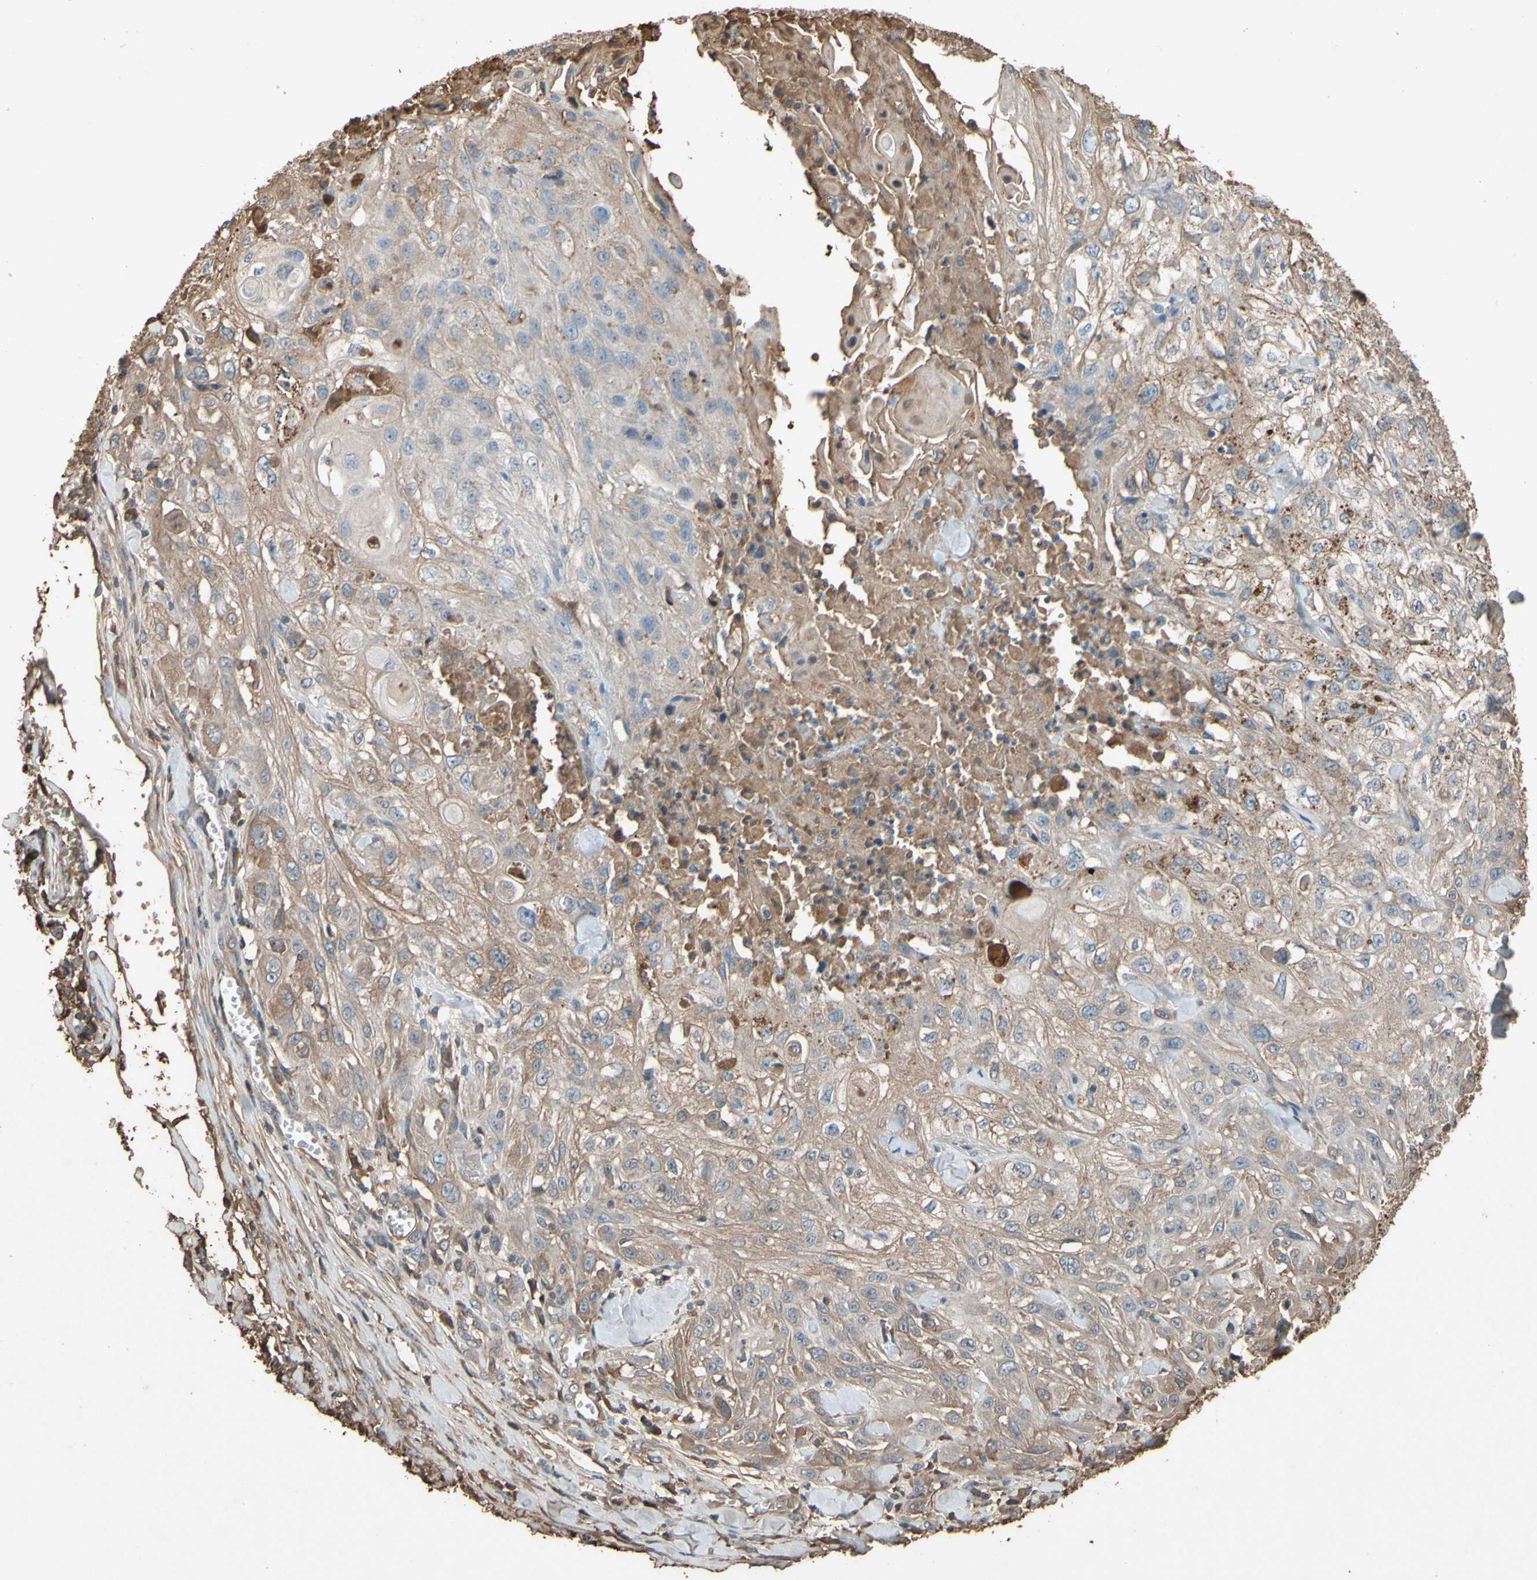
{"staining": {"intensity": "weak", "quantity": "25%-75%", "location": "cytoplasmic/membranous"}, "tissue": "skin cancer", "cell_type": "Tumor cells", "image_type": "cancer", "snomed": [{"axis": "morphology", "description": "Squamous cell carcinoma, NOS"}, {"axis": "morphology", "description": "Squamous cell carcinoma, metastatic, NOS"}, {"axis": "topography", "description": "Skin"}, {"axis": "topography", "description": "Lymph node"}], "caption": "Immunohistochemistry (IHC) image of skin cancer (squamous cell carcinoma) stained for a protein (brown), which demonstrates low levels of weak cytoplasmic/membranous expression in about 25%-75% of tumor cells.", "gene": "PTGDS", "patient": {"sex": "male", "age": 75}}